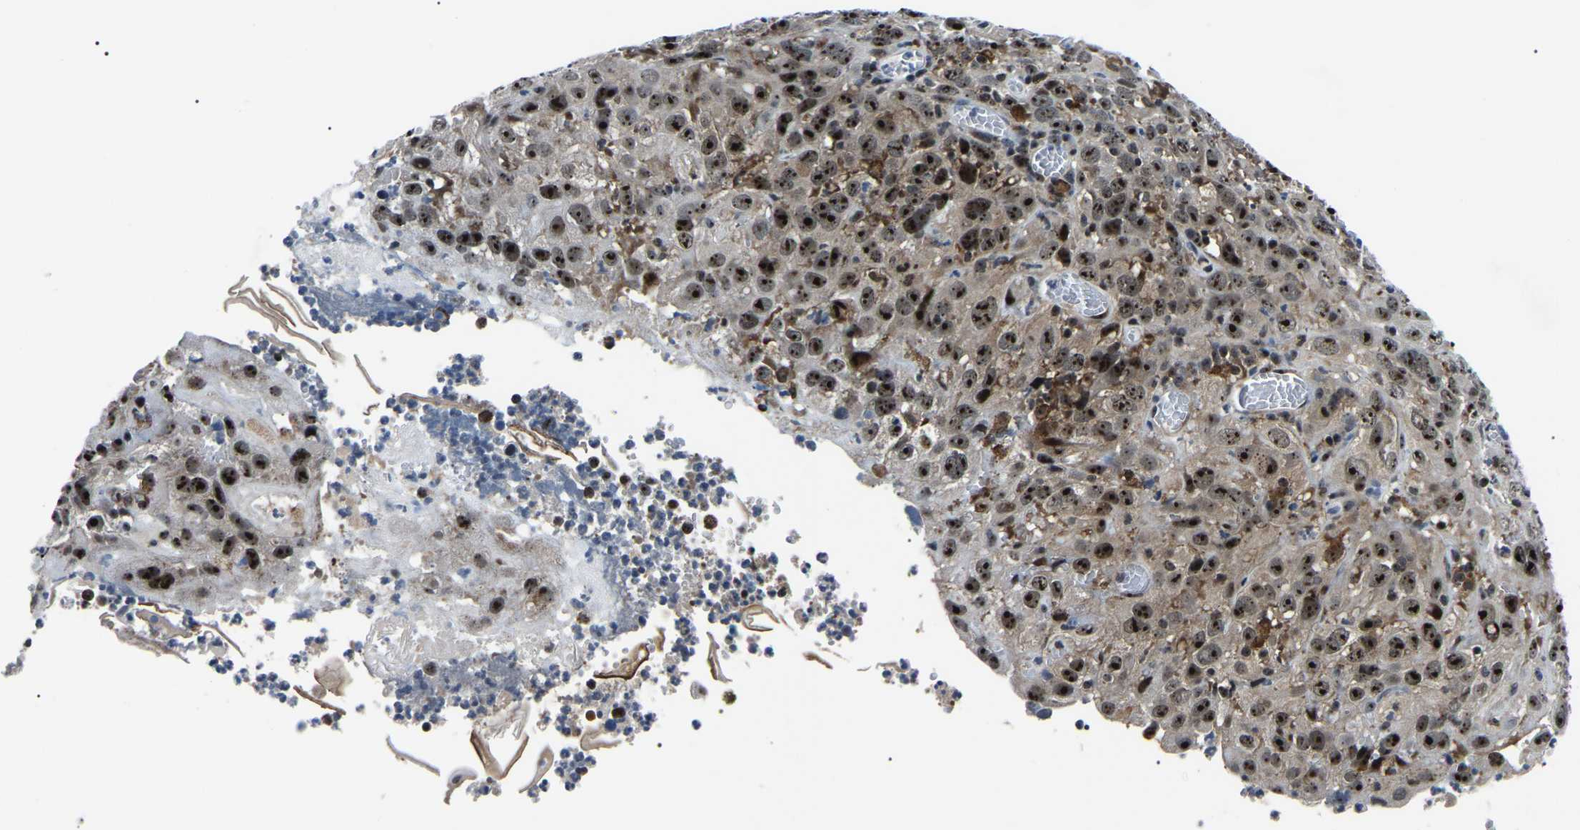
{"staining": {"intensity": "strong", "quantity": ">75%", "location": "nuclear"}, "tissue": "cervical cancer", "cell_type": "Tumor cells", "image_type": "cancer", "snomed": [{"axis": "morphology", "description": "Squamous cell carcinoma, NOS"}, {"axis": "topography", "description": "Cervix"}], "caption": "Human squamous cell carcinoma (cervical) stained for a protein (brown) reveals strong nuclear positive positivity in about >75% of tumor cells.", "gene": "RRP1B", "patient": {"sex": "female", "age": 32}}